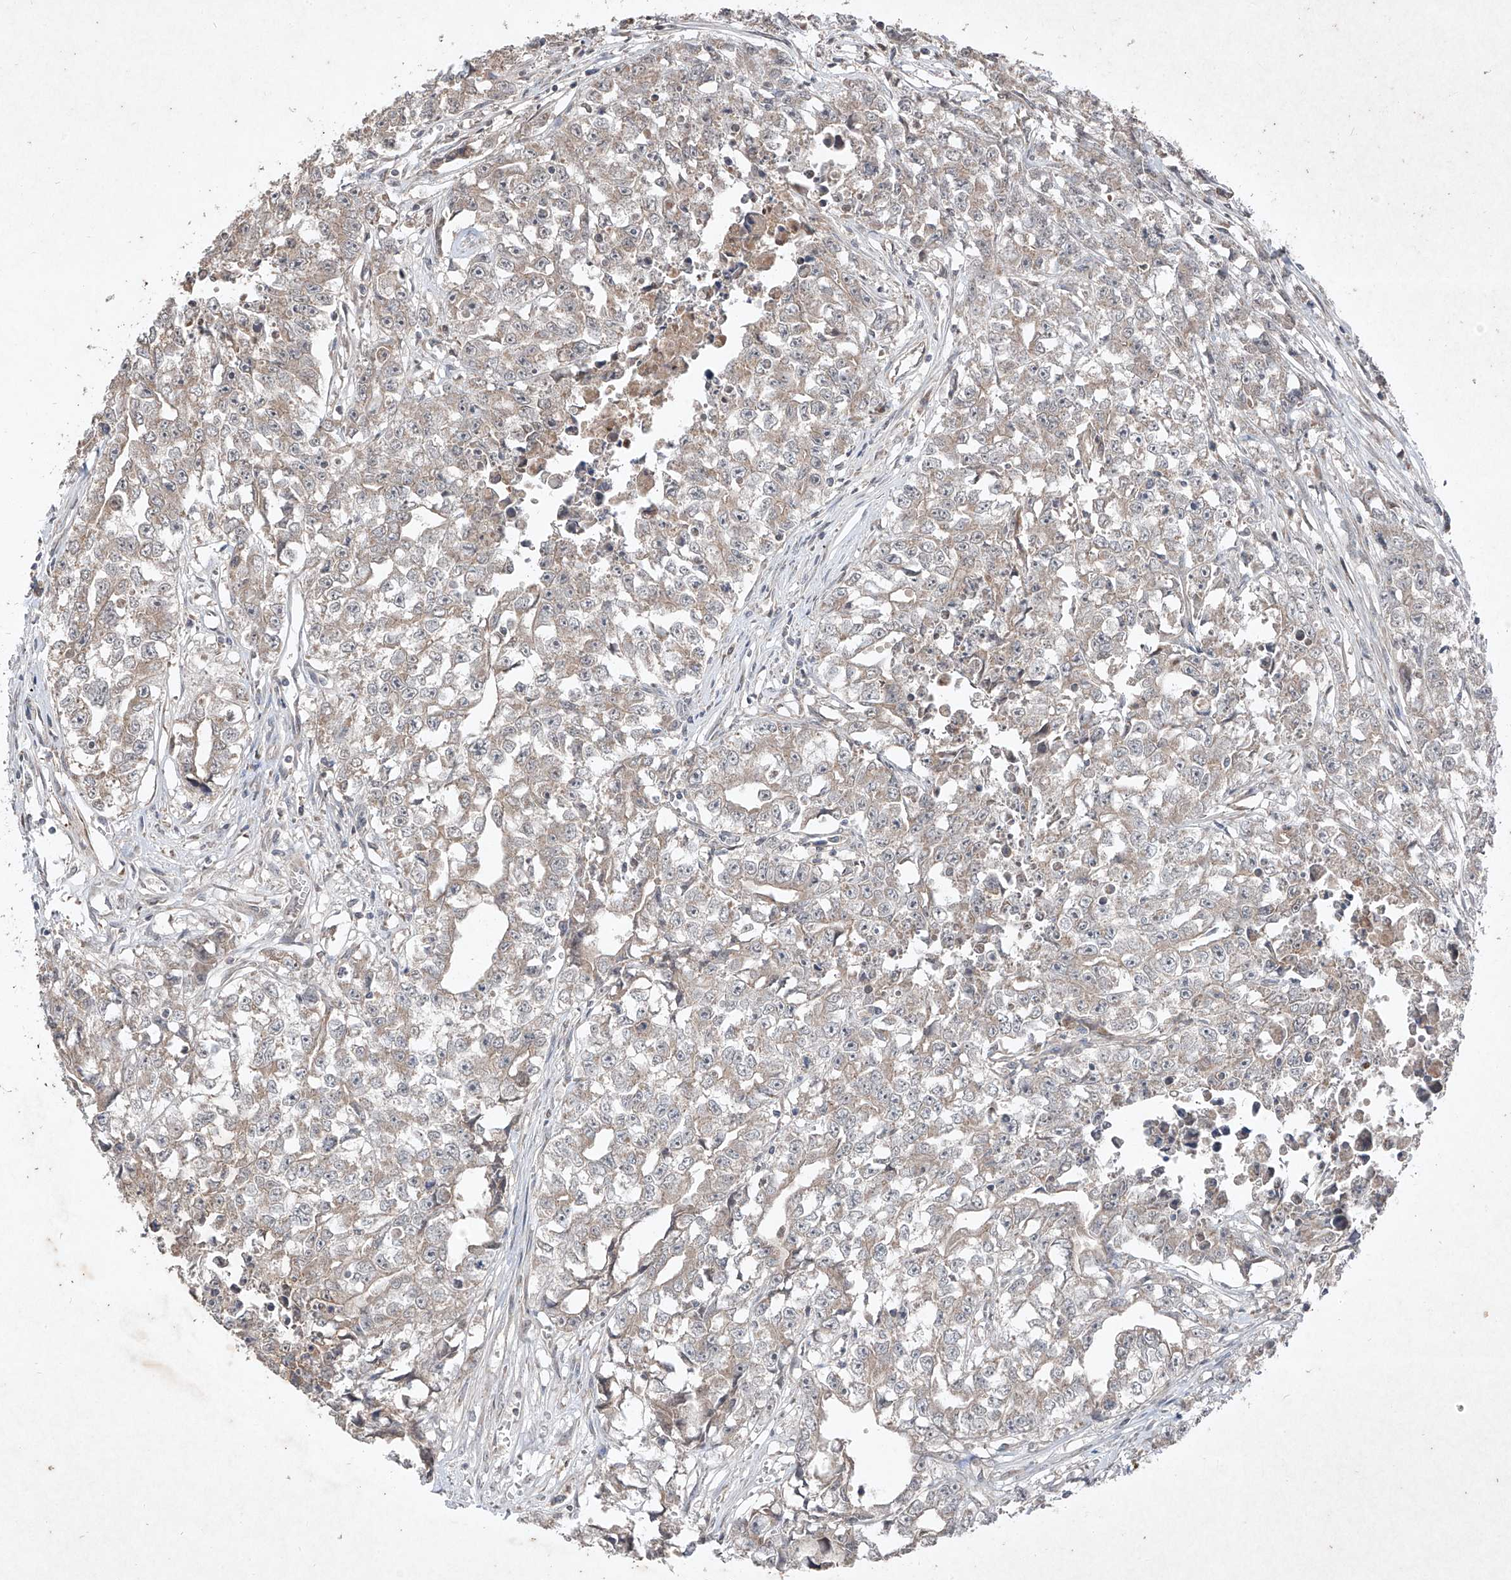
{"staining": {"intensity": "weak", "quantity": "25%-75%", "location": "cytoplasmic/membranous"}, "tissue": "testis cancer", "cell_type": "Tumor cells", "image_type": "cancer", "snomed": [{"axis": "morphology", "description": "Seminoma, NOS"}, {"axis": "morphology", "description": "Carcinoma, Embryonal, NOS"}, {"axis": "topography", "description": "Testis"}], "caption": "Immunohistochemical staining of human testis cancer shows low levels of weak cytoplasmic/membranous expression in approximately 25%-75% of tumor cells. (DAB = brown stain, brightfield microscopy at high magnification).", "gene": "ABCD3", "patient": {"sex": "male", "age": 43}}